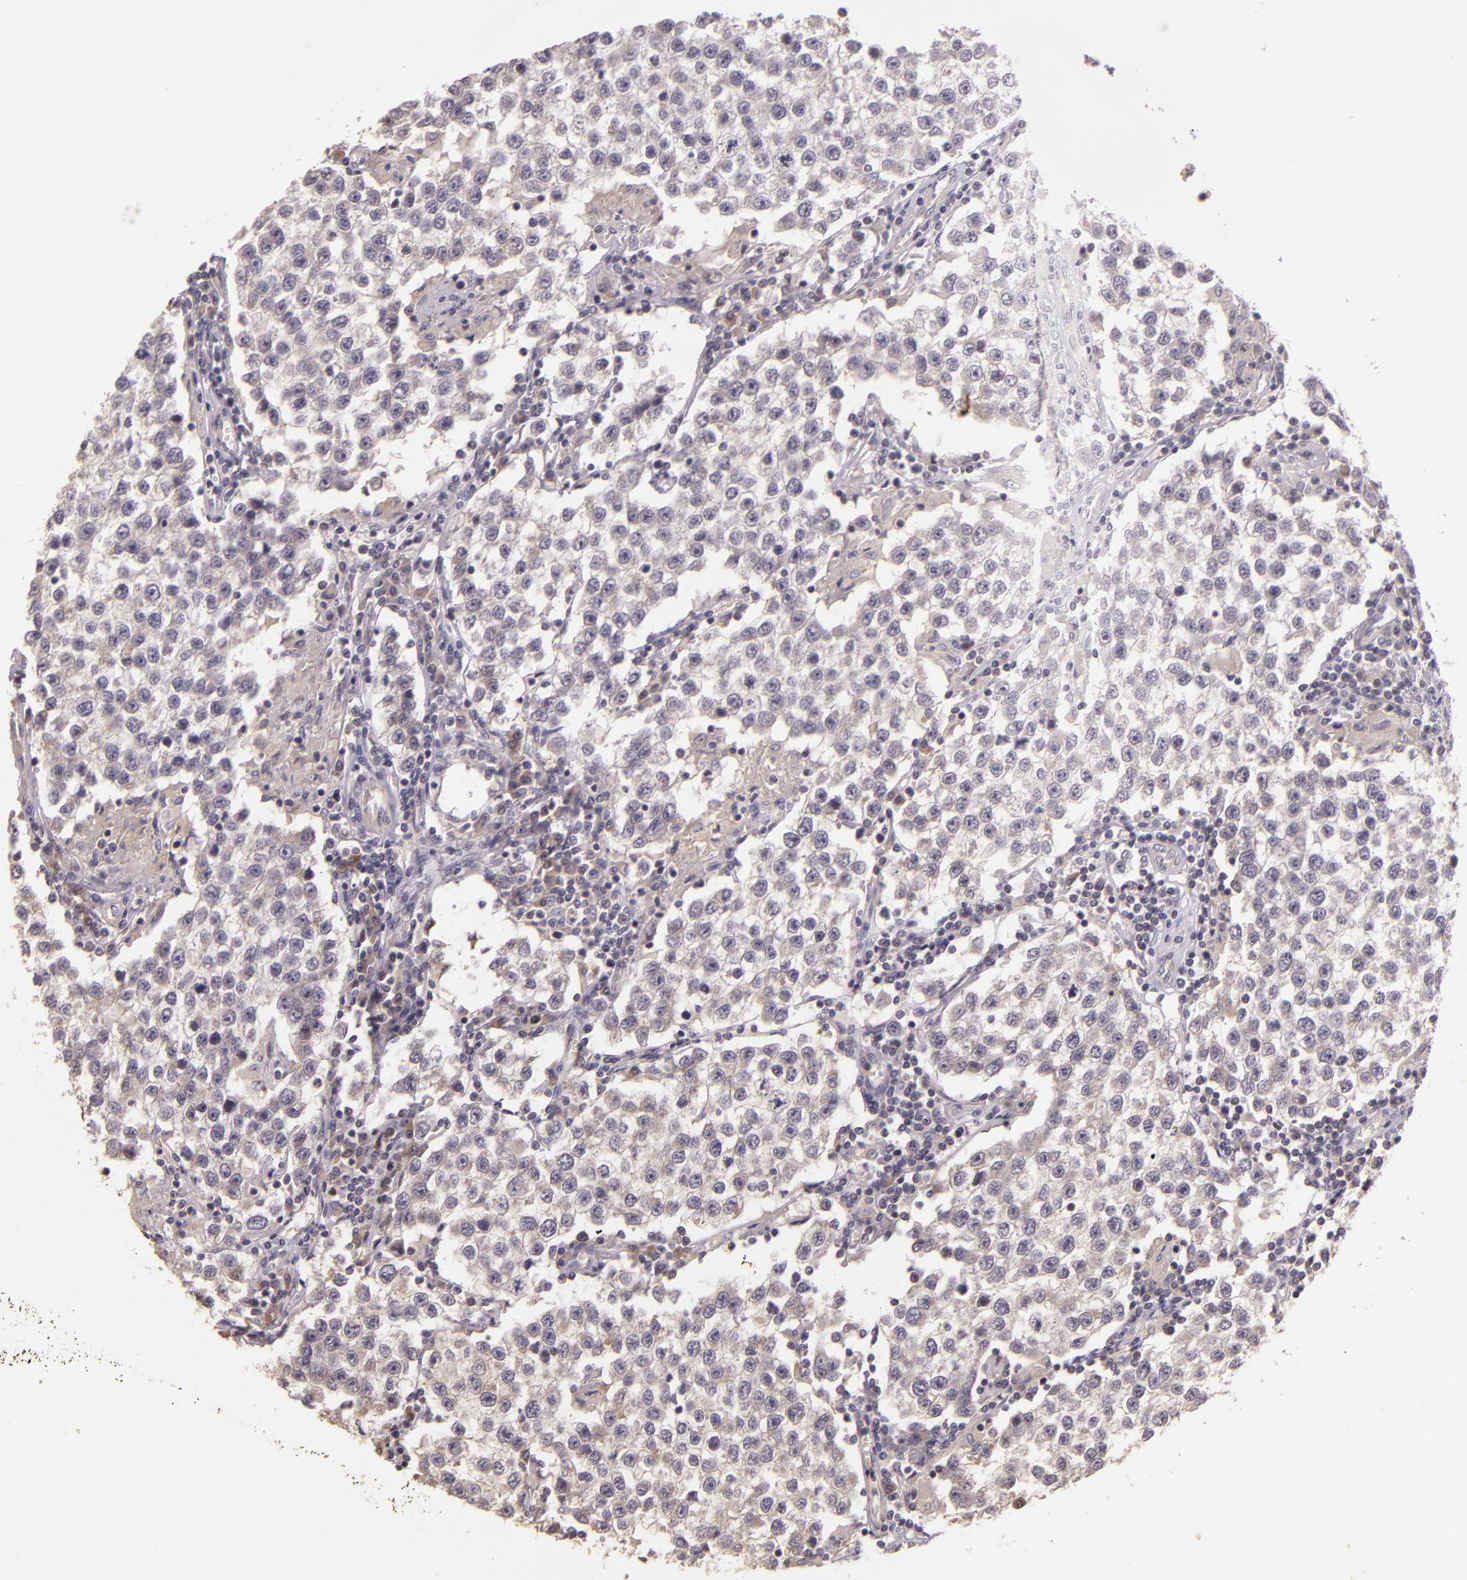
{"staining": {"intensity": "negative", "quantity": "none", "location": "none"}, "tissue": "testis cancer", "cell_type": "Tumor cells", "image_type": "cancer", "snomed": [{"axis": "morphology", "description": "Seminoma, NOS"}, {"axis": "topography", "description": "Testis"}], "caption": "IHC photomicrograph of testis cancer (seminoma) stained for a protein (brown), which shows no expression in tumor cells. The staining is performed using DAB brown chromogen with nuclei counter-stained in using hematoxylin.", "gene": "ARMH4", "patient": {"sex": "male", "age": 36}}